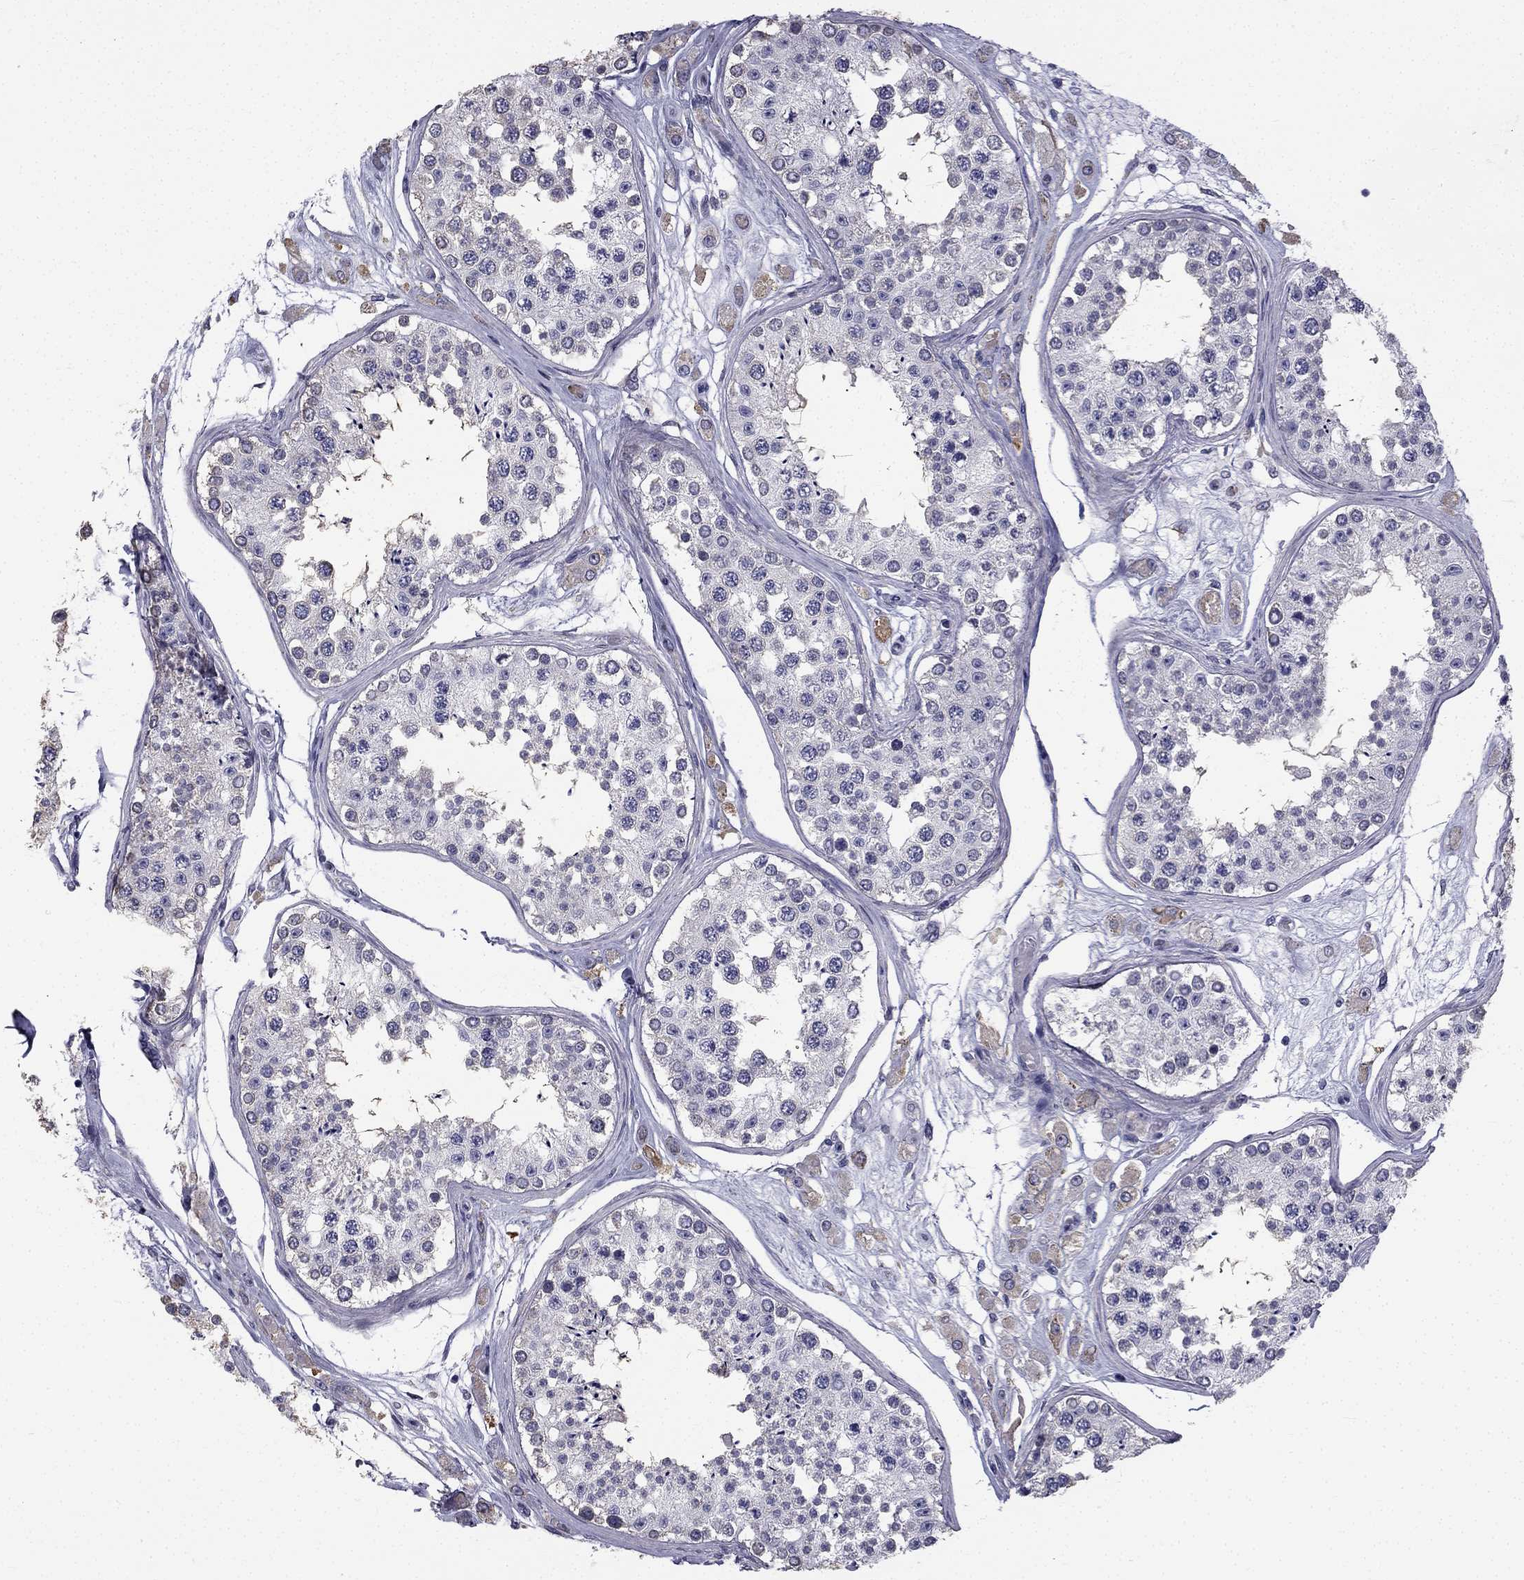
{"staining": {"intensity": "negative", "quantity": "none", "location": "none"}, "tissue": "testis", "cell_type": "Cells in seminiferous ducts", "image_type": "normal", "snomed": [{"axis": "morphology", "description": "Normal tissue, NOS"}, {"axis": "topography", "description": "Testis"}], "caption": "There is no significant expression in cells in seminiferous ducts of testis. Brightfield microscopy of immunohistochemistry stained with DAB (brown) and hematoxylin (blue), captured at high magnification.", "gene": "CCDC40", "patient": {"sex": "male", "age": 25}}